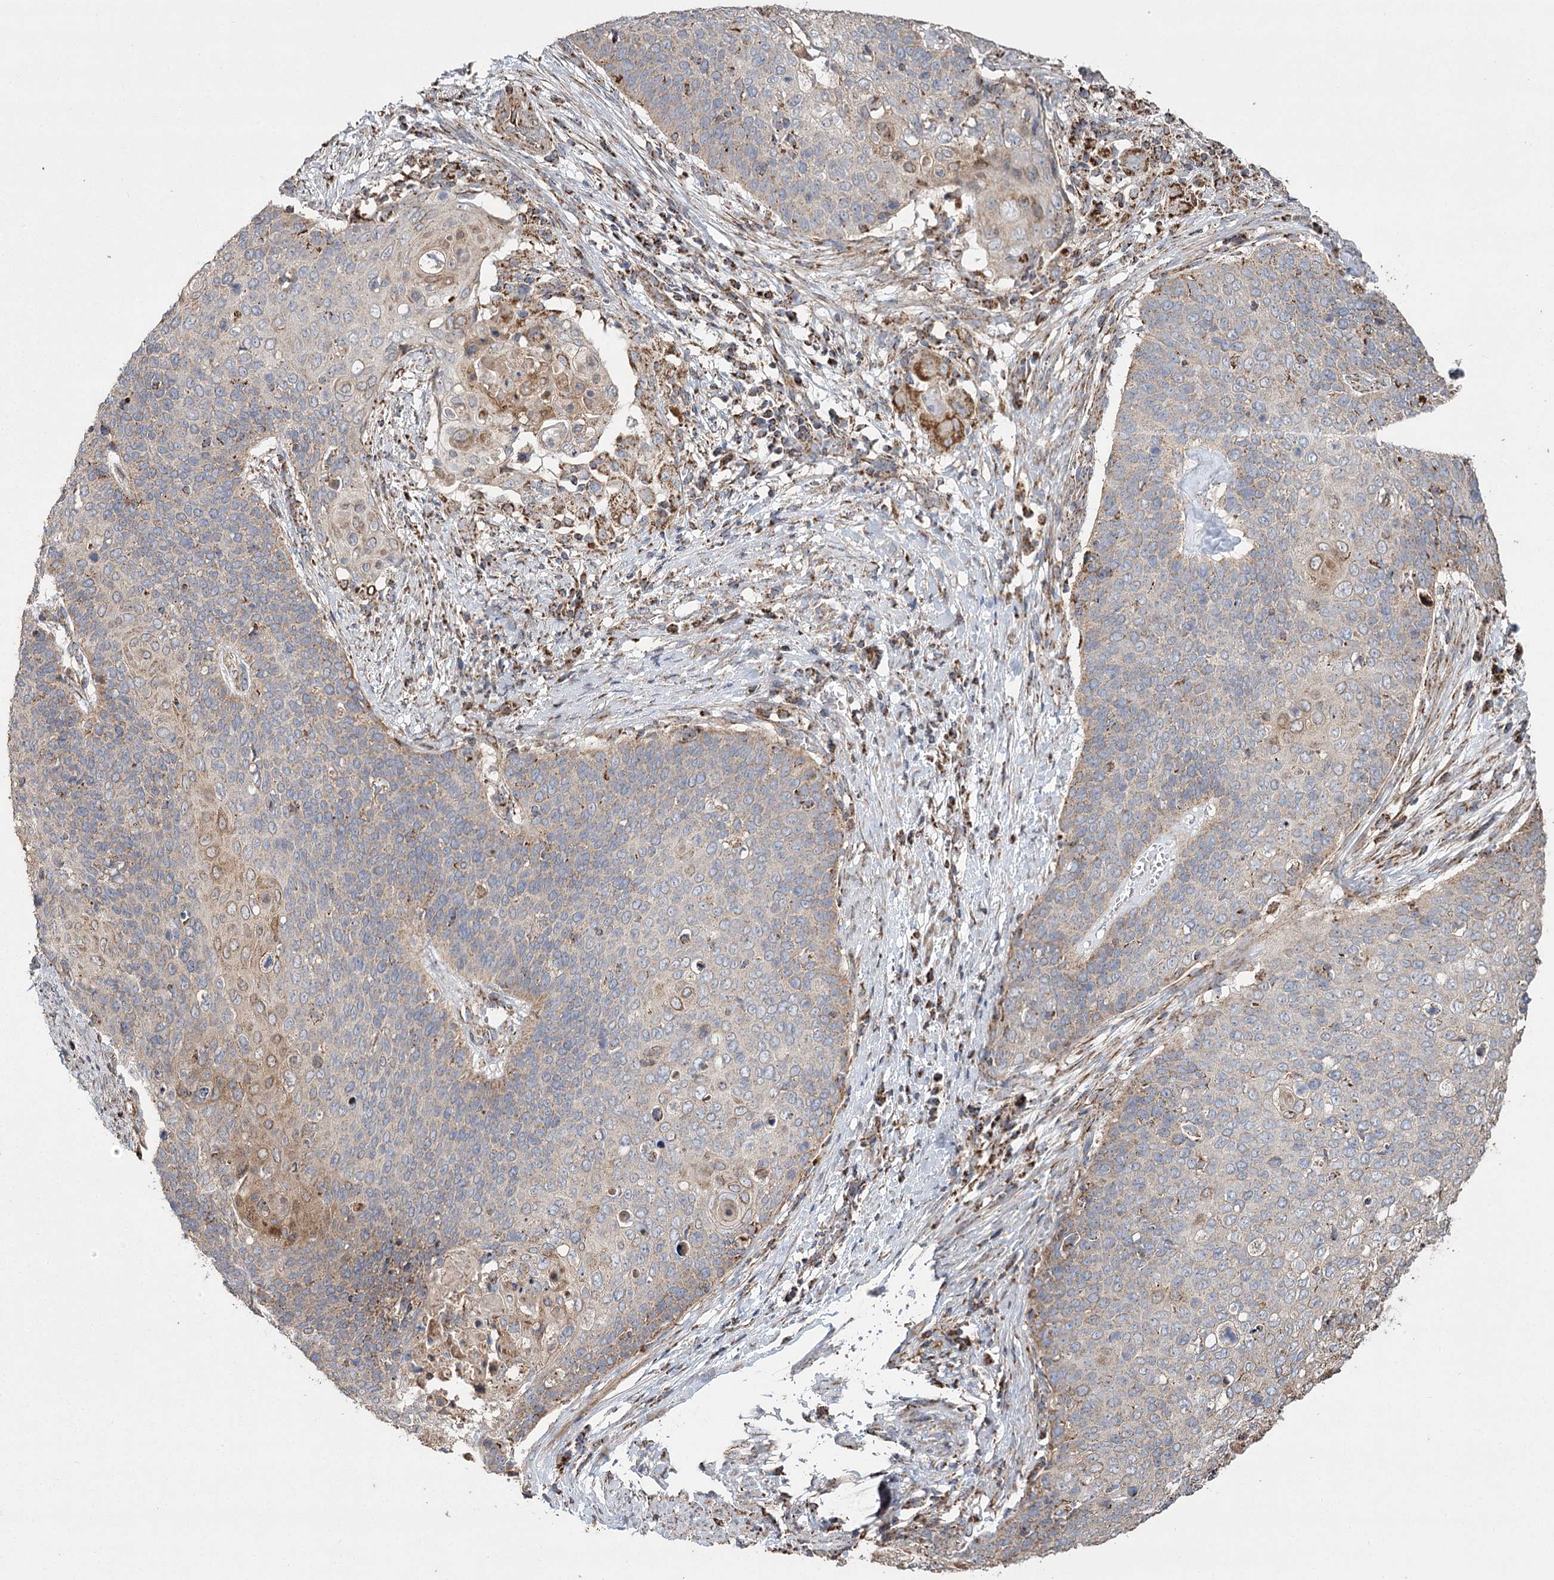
{"staining": {"intensity": "moderate", "quantity": "<25%", "location": "cytoplasmic/membranous"}, "tissue": "cervical cancer", "cell_type": "Tumor cells", "image_type": "cancer", "snomed": [{"axis": "morphology", "description": "Squamous cell carcinoma, NOS"}, {"axis": "topography", "description": "Cervix"}], "caption": "Cervical squamous cell carcinoma tissue reveals moderate cytoplasmic/membranous staining in about <25% of tumor cells, visualized by immunohistochemistry.", "gene": "RANBP3L", "patient": {"sex": "female", "age": 39}}